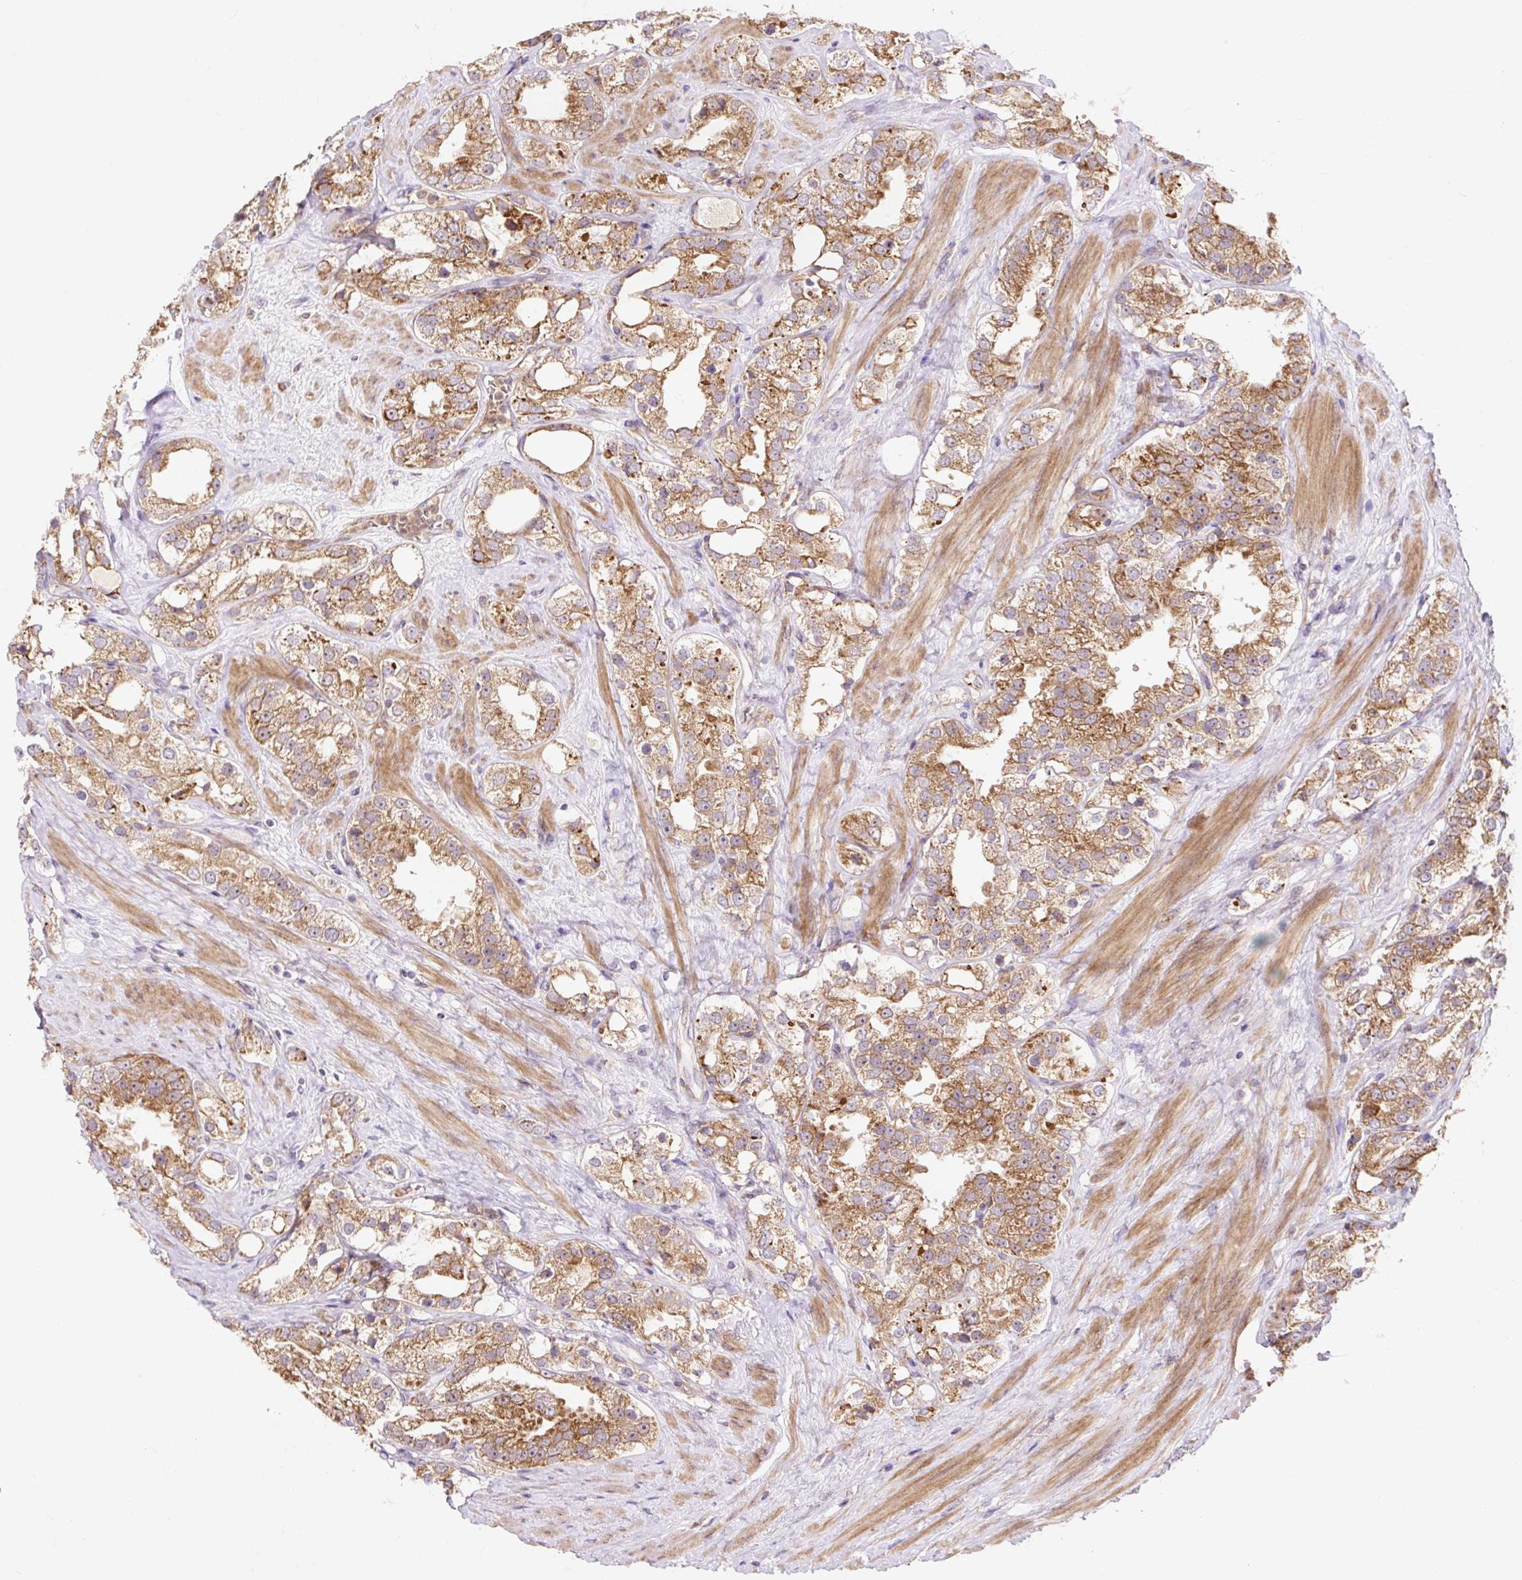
{"staining": {"intensity": "moderate", "quantity": ">75%", "location": "cytoplasmic/membranous"}, "tissue": "prostate cancer", "cell_type": "Tumor cells", "image_type": "cancer", "snomed": [{"axis": "morphology", "description": "Adenocarcinoma, NOS"}, {"axis": "topography", "description": "Prostate"}], "caption": "High-magnification brightfield microscopy of prostate adenocarcinoma stained with DAB (3,3'-diaminobenzidine) (brown) and counterstained with hematoxylin (blue). tumor cells exhibit moderate cytoplasmic/membranous staining is present in about>75% of cells.", "gene": "TRIAP1", "patient": {"sex": "male", "age": 79}}